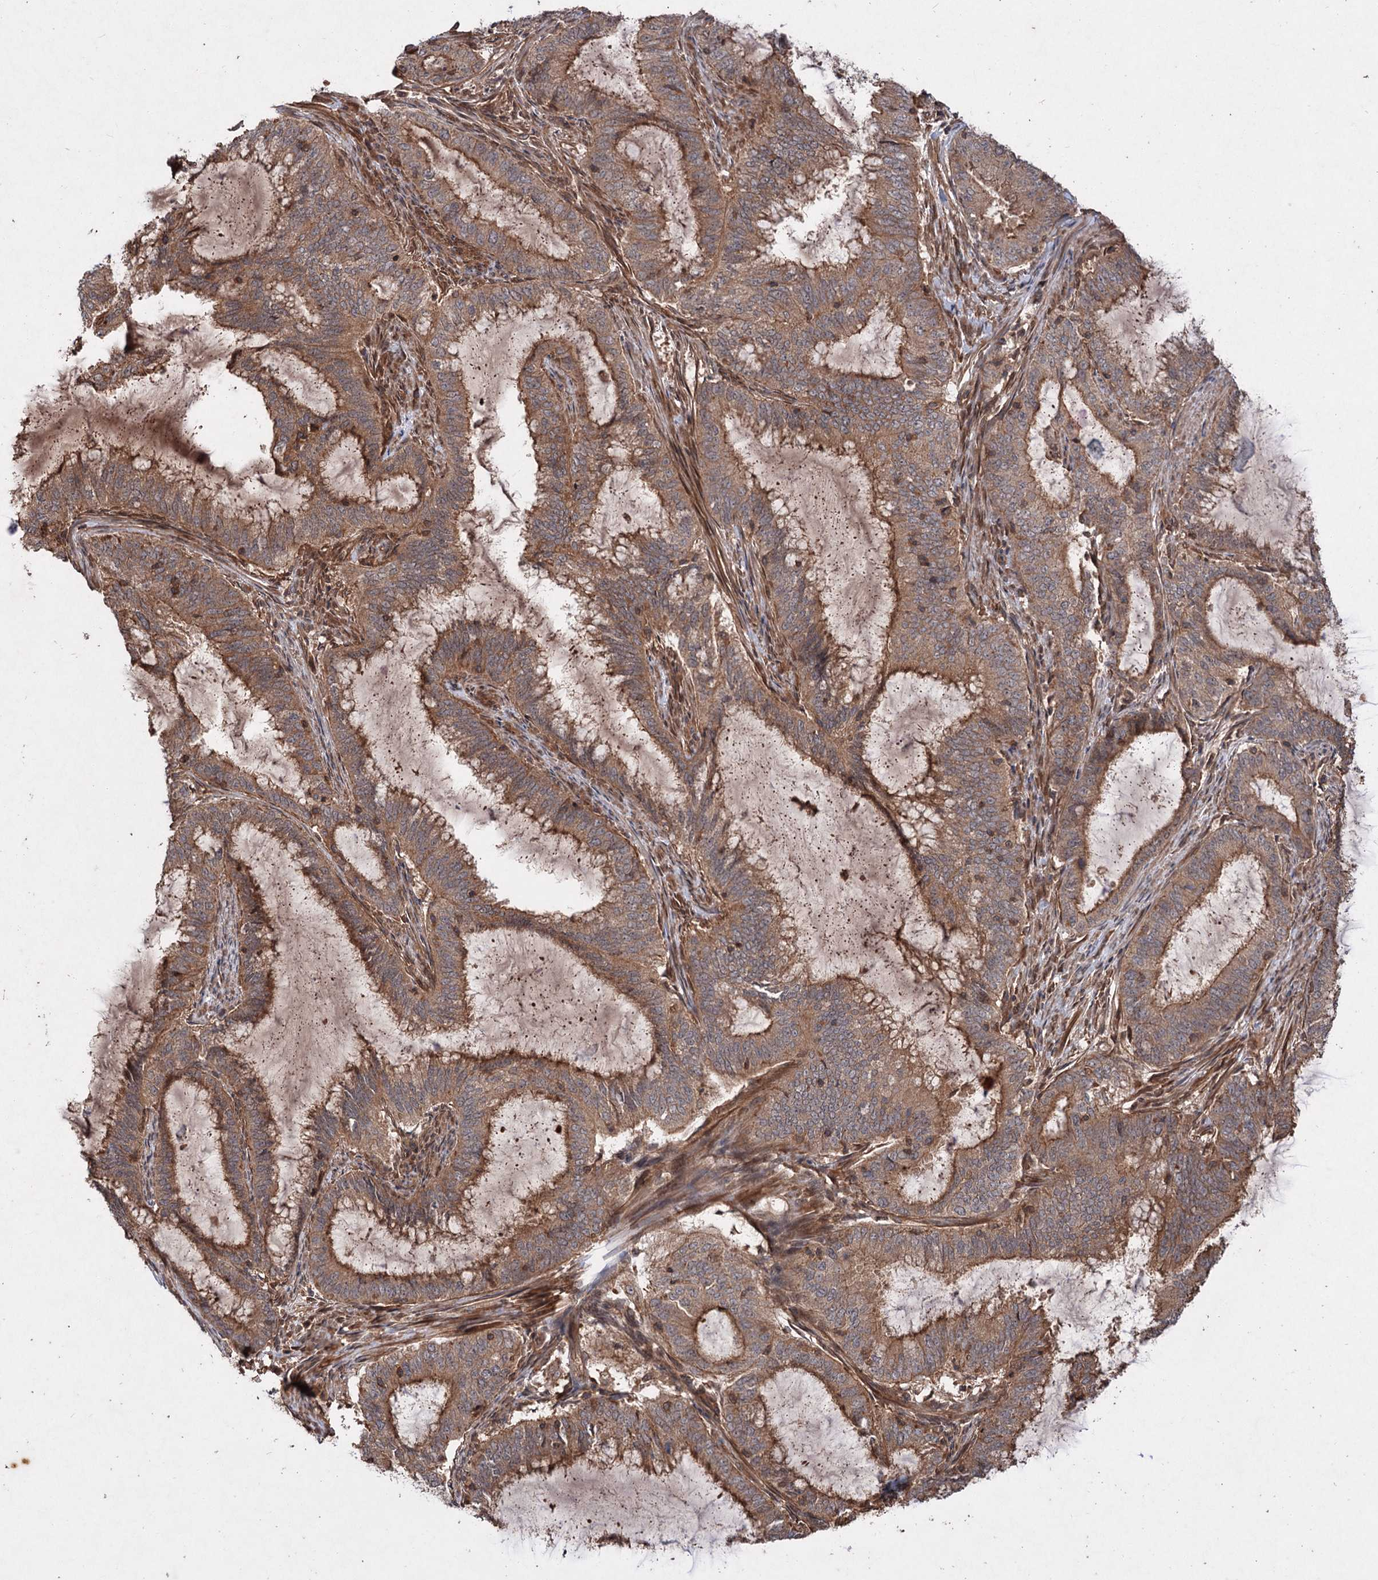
{"staining": {"intensity": "strong", "quantity": ">75%", "location": "cytoplasmic/membranous"}, "tissue": "endometrial cancer", "cell_type": "Tumor cells", "image_type": "cancer", "snomed": [{"axis": "morphology", "description": "Adenocarcinoma, NOS"}, {"axis": "topography", "description": "Endometrium"}], "caption": "About >75% of tumor cells in endometrial adenocarcinoma demonstrate strong cytoplasmic/membranous protein expression as visualized by brown immunohistochemical staining.", "gene": "ADK", "patient": {"sex": "female", "age": 51}}